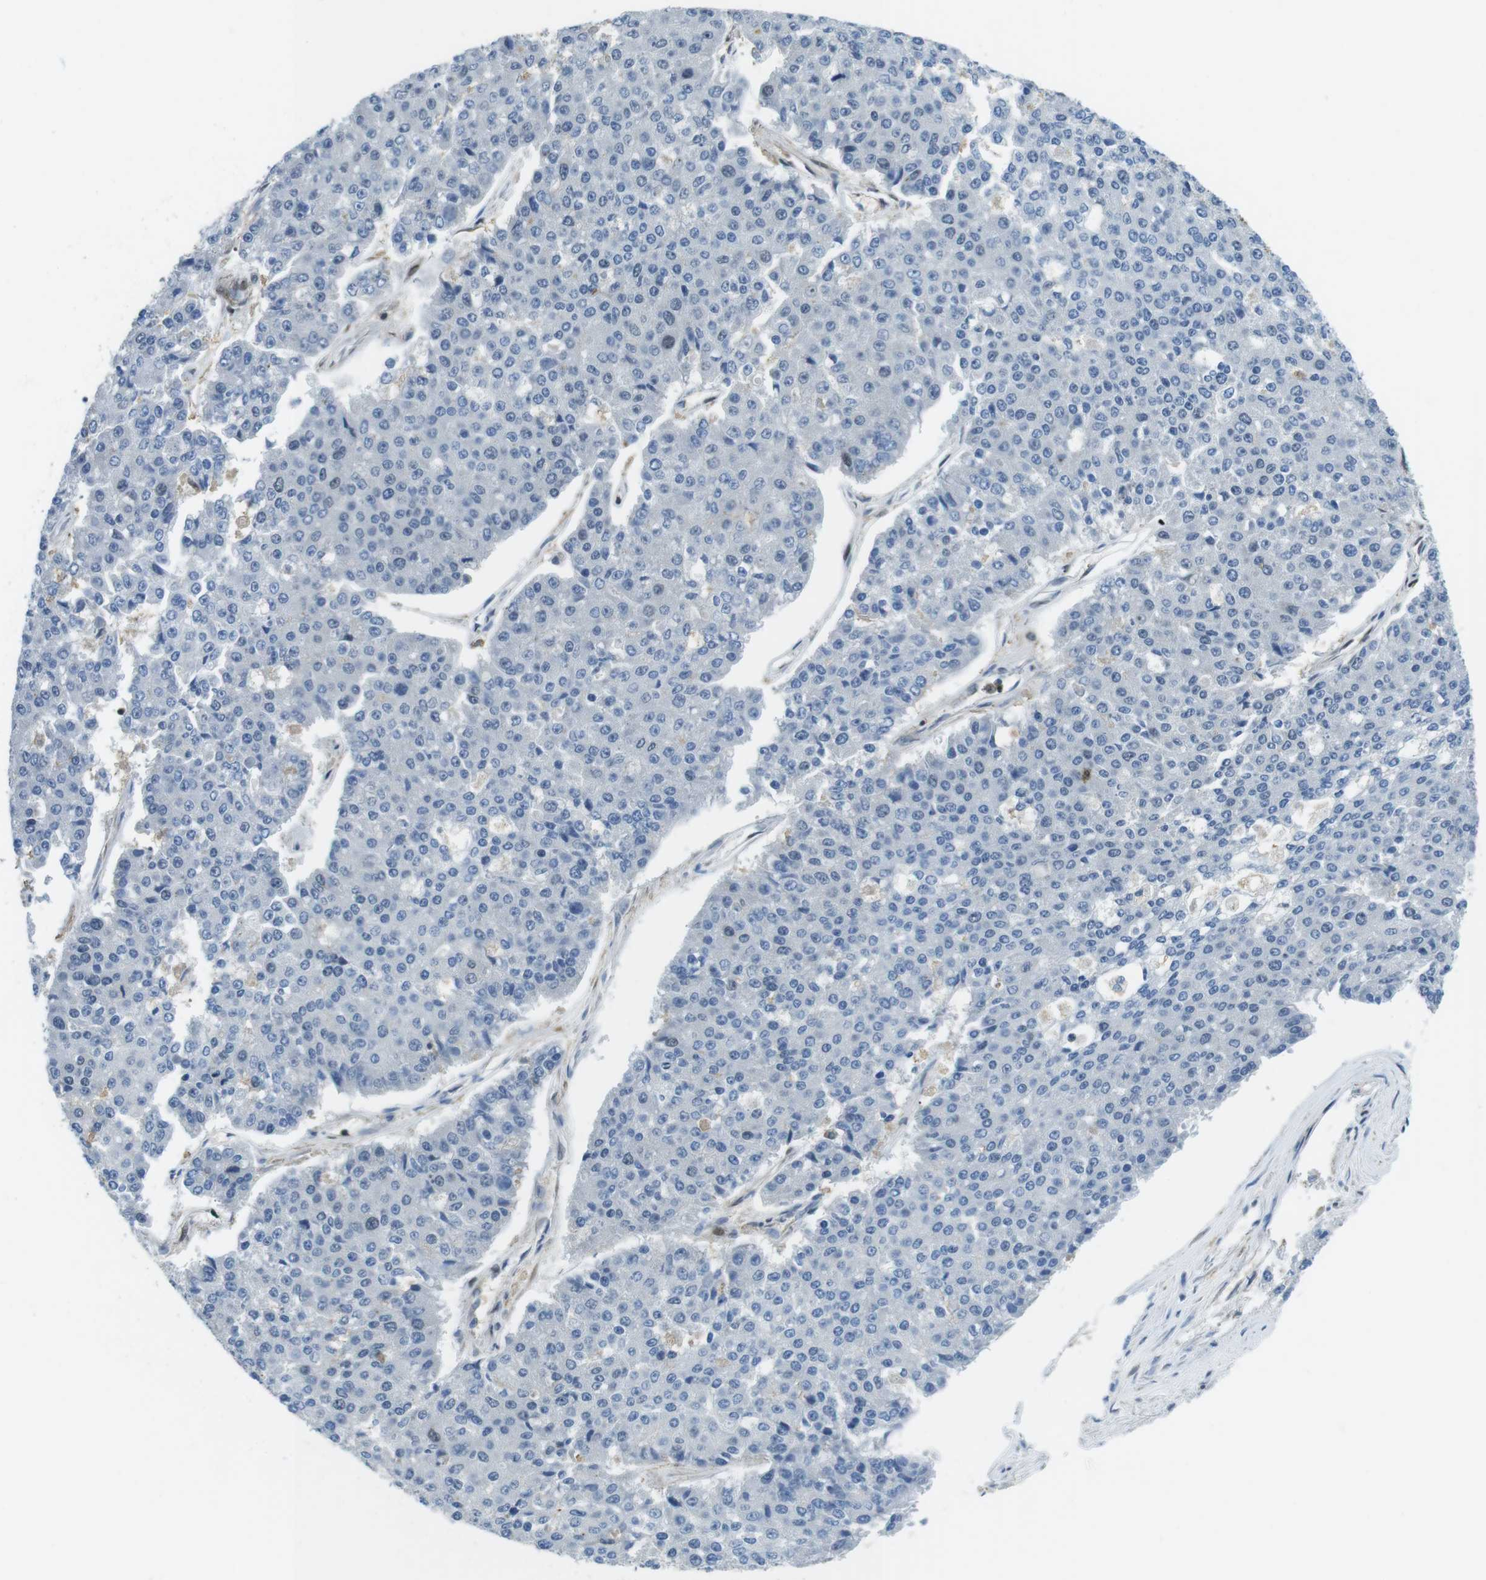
{"staining": {"intensity": "negative", "quantity": "none", "location": "none"}, "tissue": "pancreatic cancer", "cell_type": "Tumor cells", "image_type": "cancer", "snomed": [{"axis": "morphology", "description": "Adenocarcinoma, NOS"}, {"axis": "topography", "description": "Pancreas"}], "caption": "Human pancreatic cancer (adenocarcinoma) stained for a protein using immunohistochemistry (IHC) reveals no expression in tumor cells.", "gene": "STK10", "patient": {"sex": "male", "age": 50}}